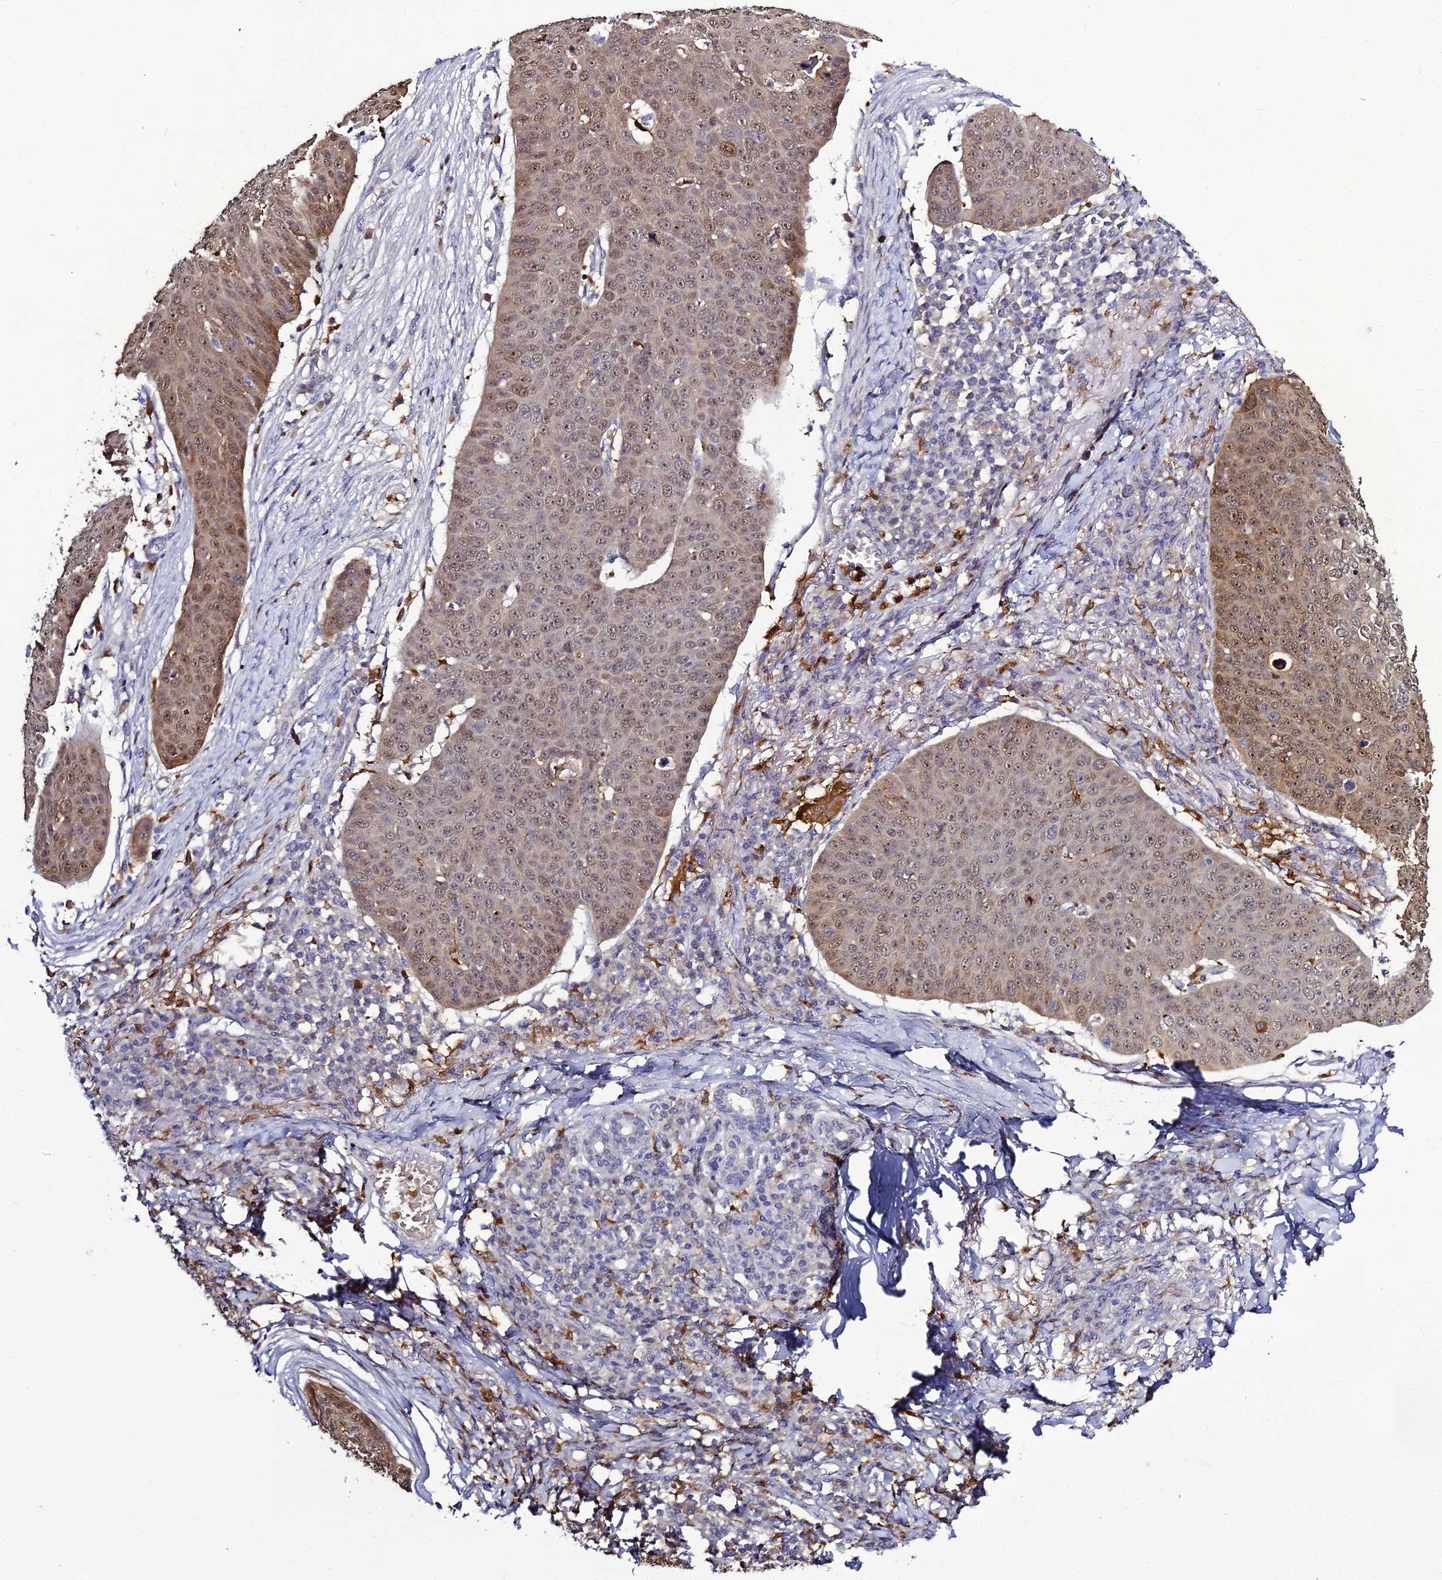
{"staining": {"intensity": "moderate", "quantity": "25%-75%", "location": "cytoplasmic/membranous,nuclear"}, "tissue": "skin cancer", "cell_type": "Tumor cells", "image_type": "cancer", "snomed": [{"axis": "morphology", "description": "Squamous cell carcinoma, NOS"}, {"axis": "topography", "description": "Skin"}], "caption": "Protein staining reveals moderate cytoplasmic/membranous and nuclear positivity in about 25%-75% of tumor cells in skin cancer (squamous cell carcinoma). (DAB IHC with brightfield microscopy, high magnification).", "gene": "IL4I1", "patient": {"sex": "male", "age": 71}}